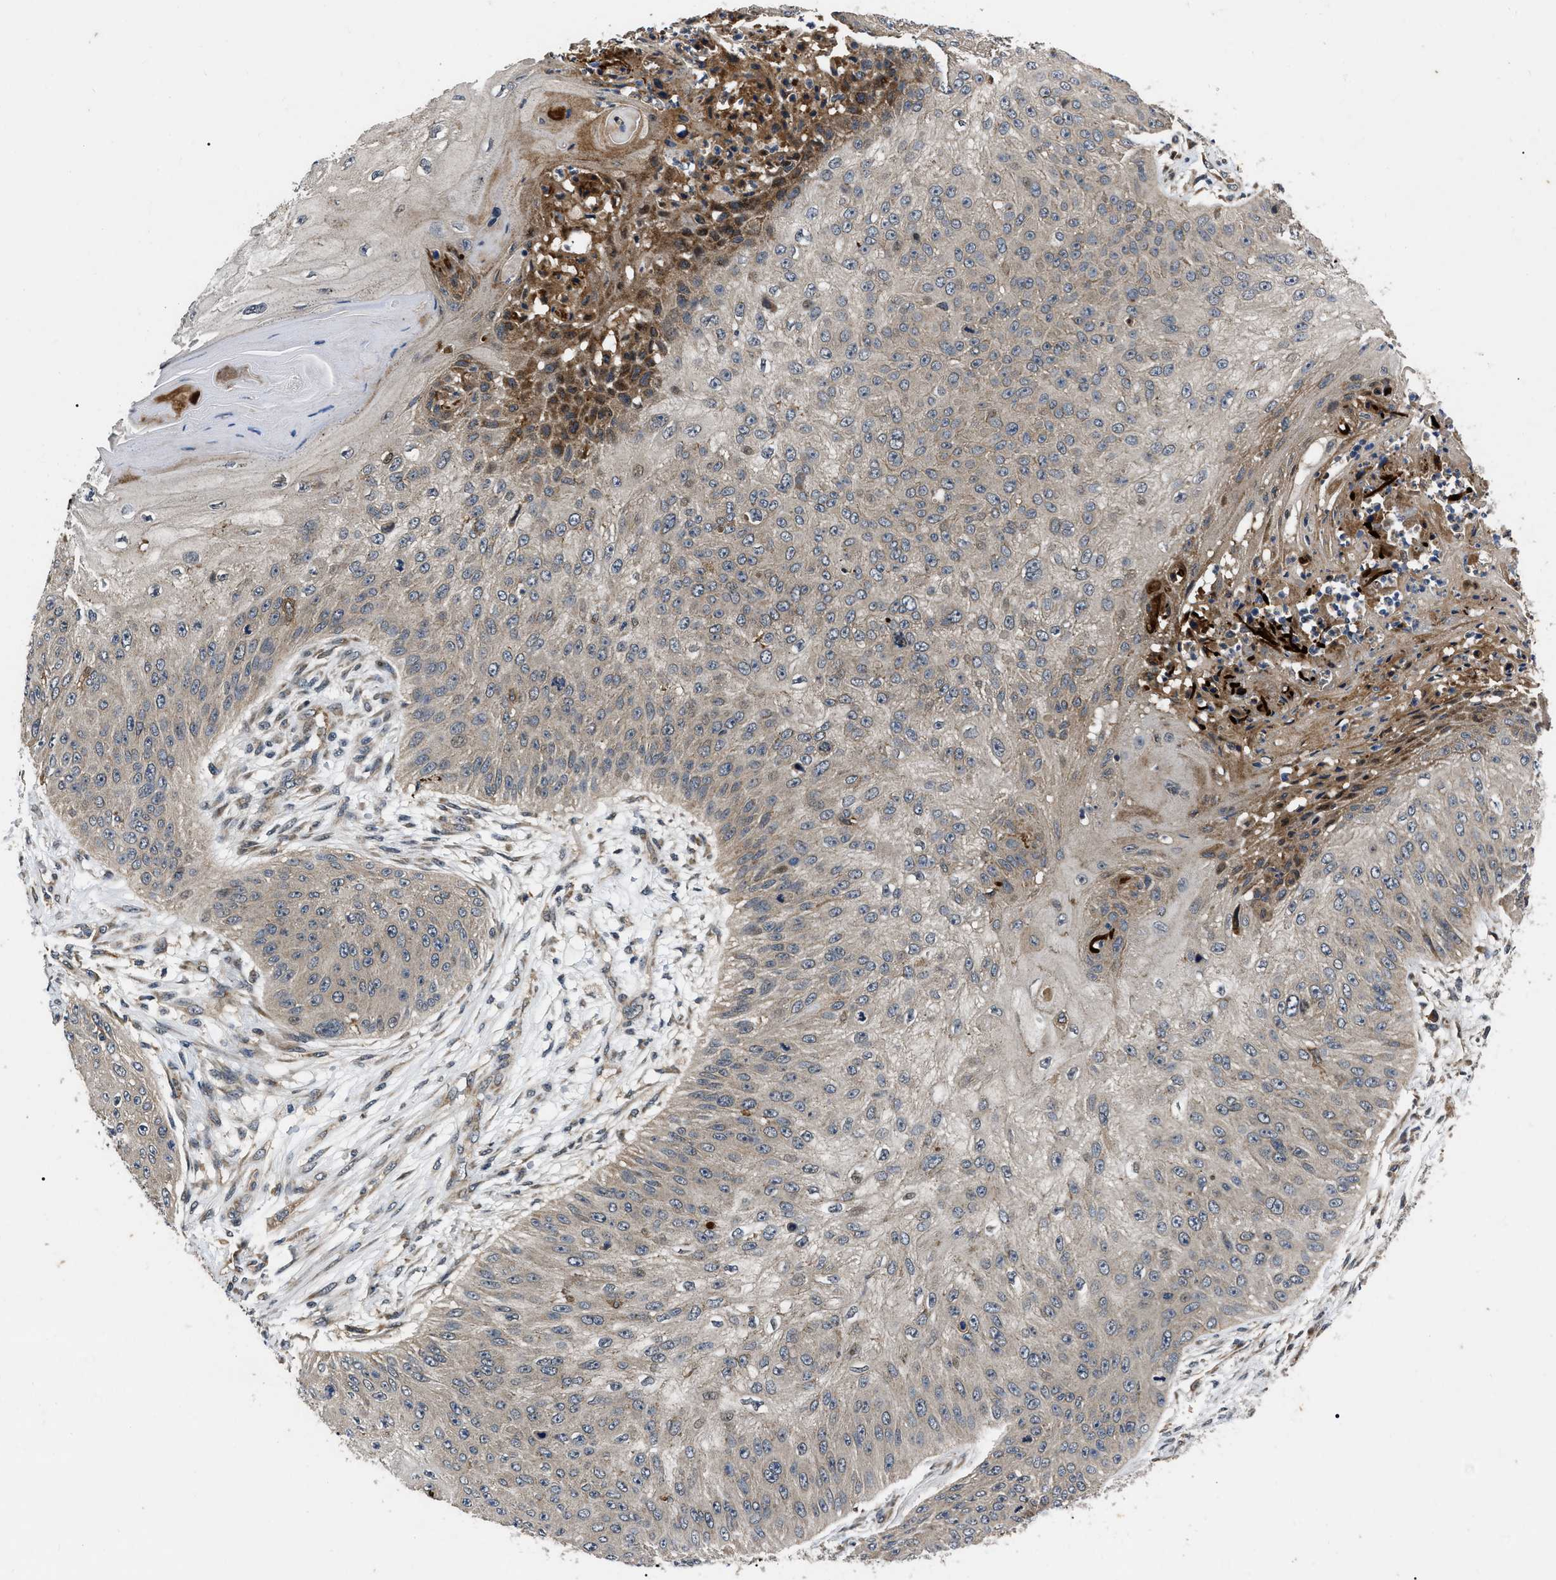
{"staining": {"intensity": "negative", "quantity": "none", "location": "none"}, "tissue": "skin cancer", "cell_type": "Tumor cells", "image_type": "cancer", "snomed": [{"axis": "morphology", "description": "Squamous cell carcinoma, NOS"}, {"axis": "topography", "description": "Skin"}], "caption": "Immunohistochemistry image of human skin cancer stained for a protein (brown), which exhibits no staining in tumor cells. (Stains: DAB IHC with hematoxylin counter stain, Microscopy: brightfield microscopy at high magnification).", "gene": "PPWD1", "patient": {"sex": "female", "age": 80}}